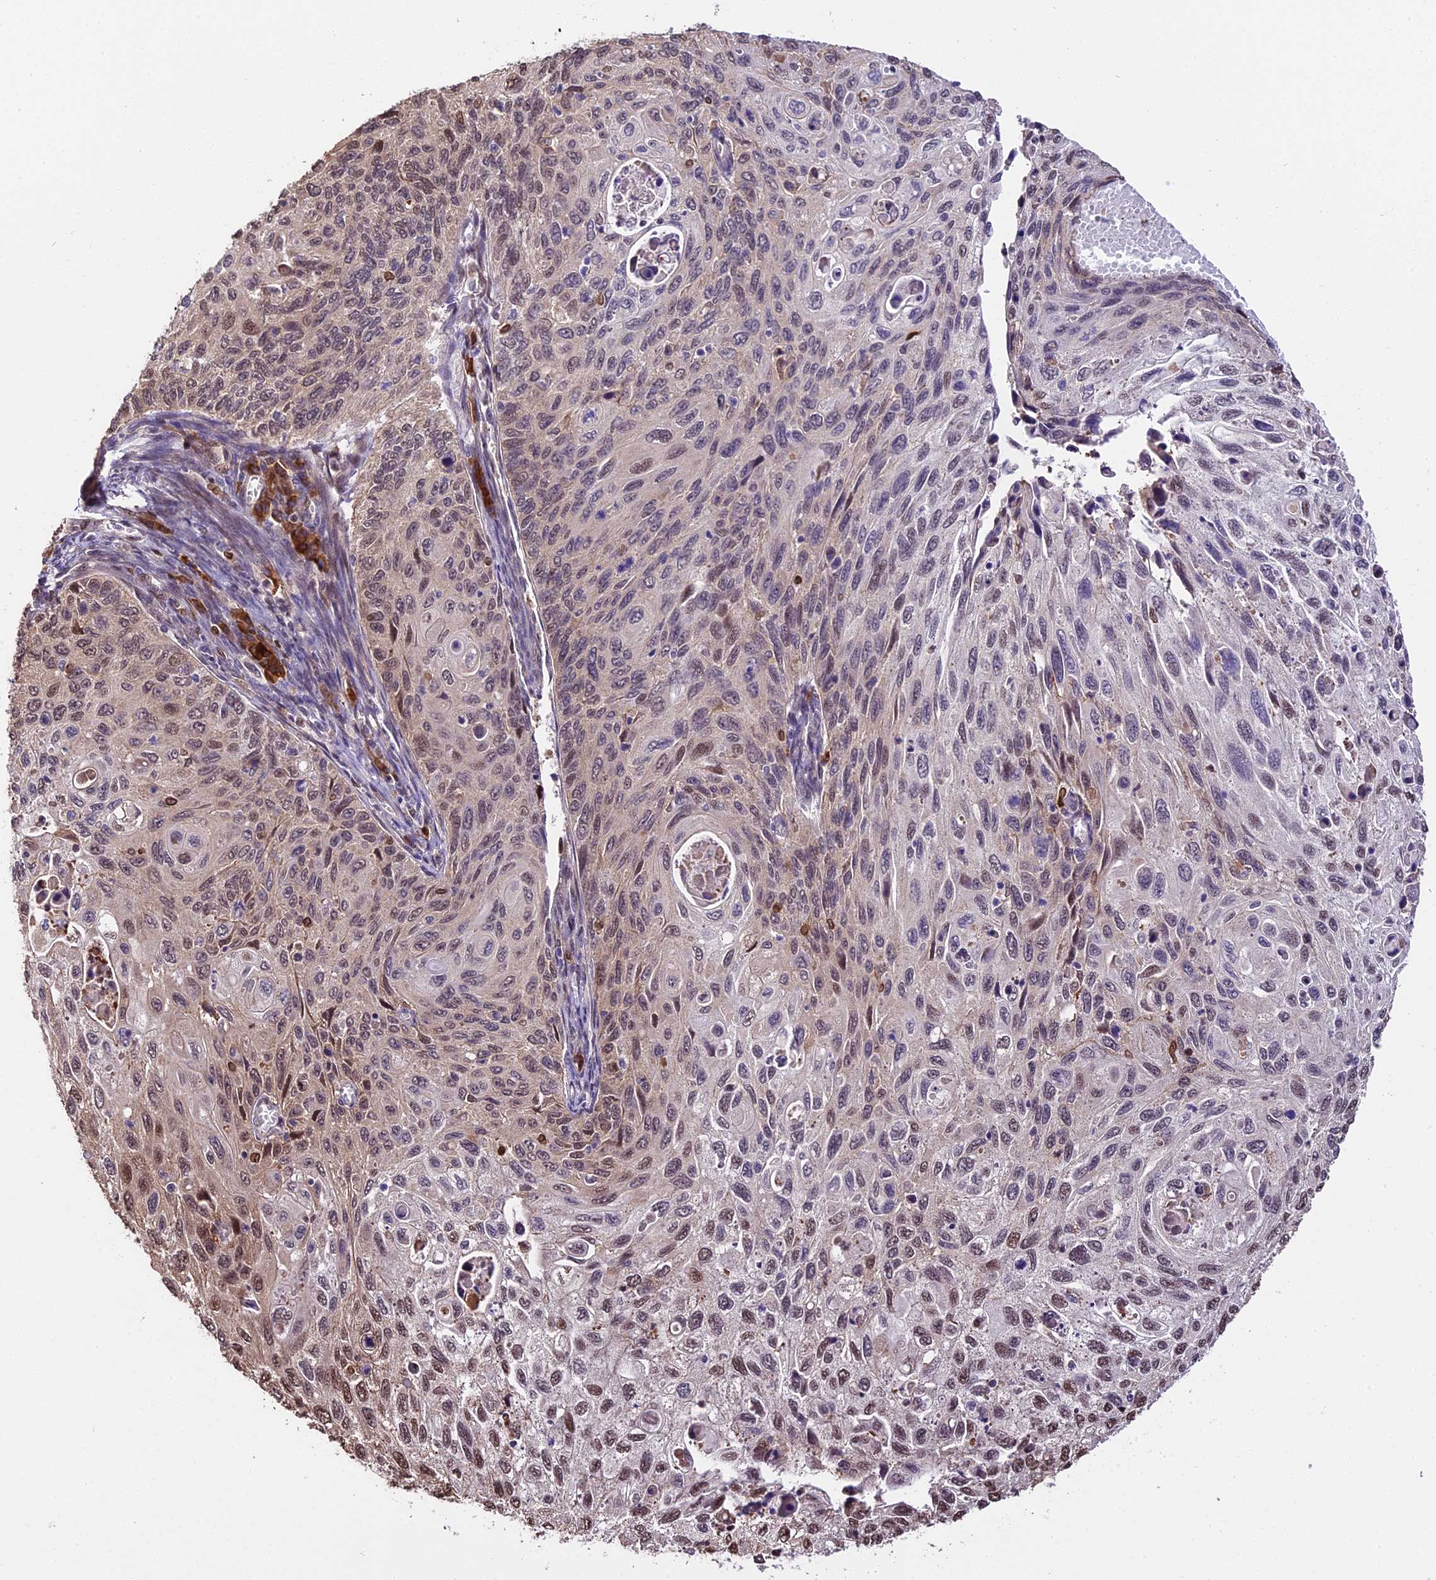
{"staining": {"intensity": "moderate", "quantity": "<25%", "location": "nuclear"}, "tissue": "cervical cancer", "cell_type": "Tumor cells", "image_type": "cancer", "snomed": [{"axis": "morphology", "description": "Squamous cell carcinoma, NOS"}, {"axis": "topography", "description": "Cervix"}], "caption": "Squamous cell carcinoma (cervical) stained with a brown dye displays moderate nuclear positive staining in about <25% of tumor cells.", "gene": "HERPUD1", "patient": {"sex": "female", "age": 70}}